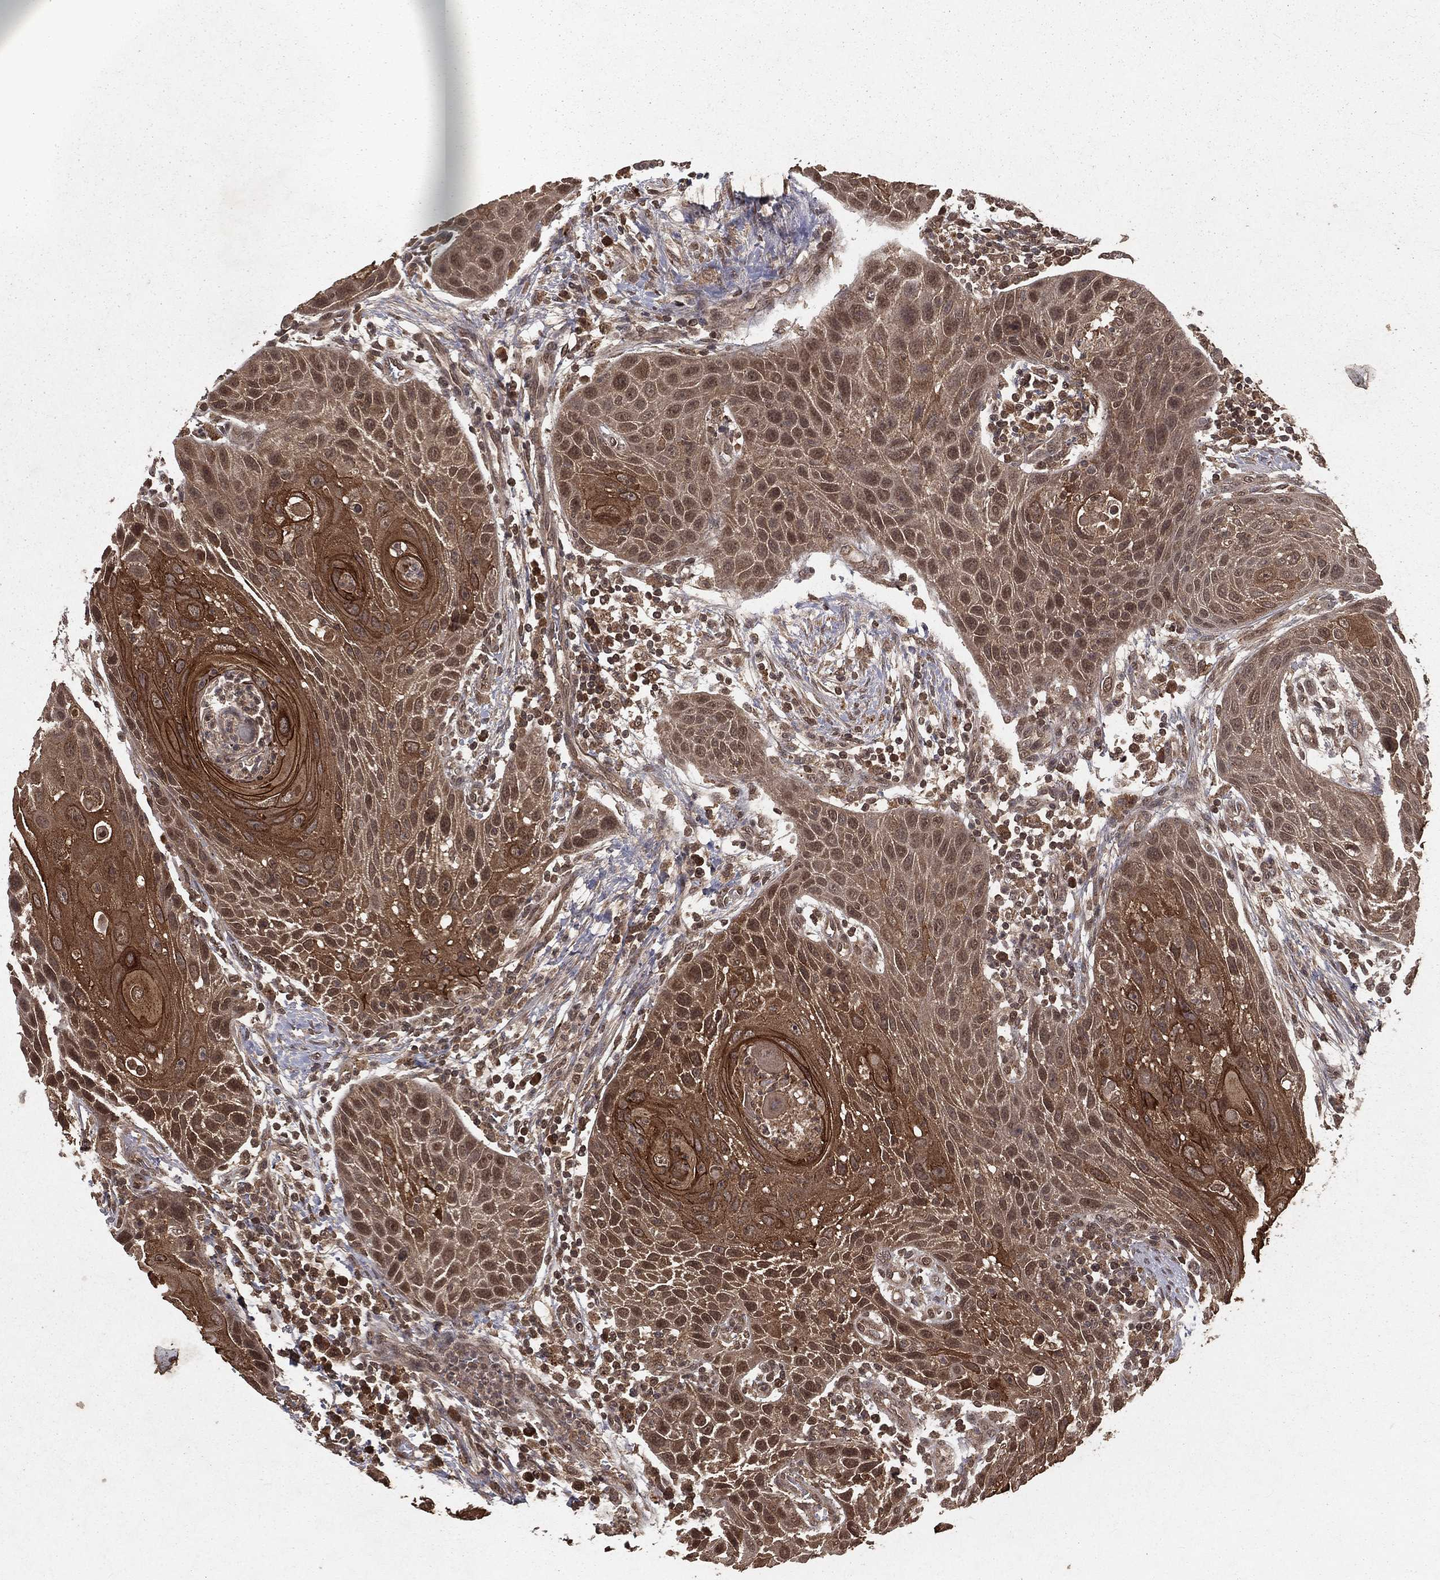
{"staining": {"intensity": "strong", "quantity": "25%-75%", "location": "cytoplasmic/membranous"}, "tissue": "head and neck cancer", "cell_type": "Tumor cells", "image_type": "cancer", "snomed": [{"axis": "morphology", "description": "Squamous cell carcinoma, NOS"}, {"axis": "topography", "description": "Head-Neck"}], "caption": "Head and neck cancer stained with DAB (3,3'-diaminobenzidine) immunohistochemistry displays high levels of strong cytoplasmic/membranous positivity in approximately 25%-75% of tumor cells. The staining was performed using DAB (3,3'-diaminobenzidine), with brown indicating positive protein expression. Nuclei are stained blue with hematoxylin.", "gene": "ZDHHC15", "patient": {"sex": "male", "age": 69}}